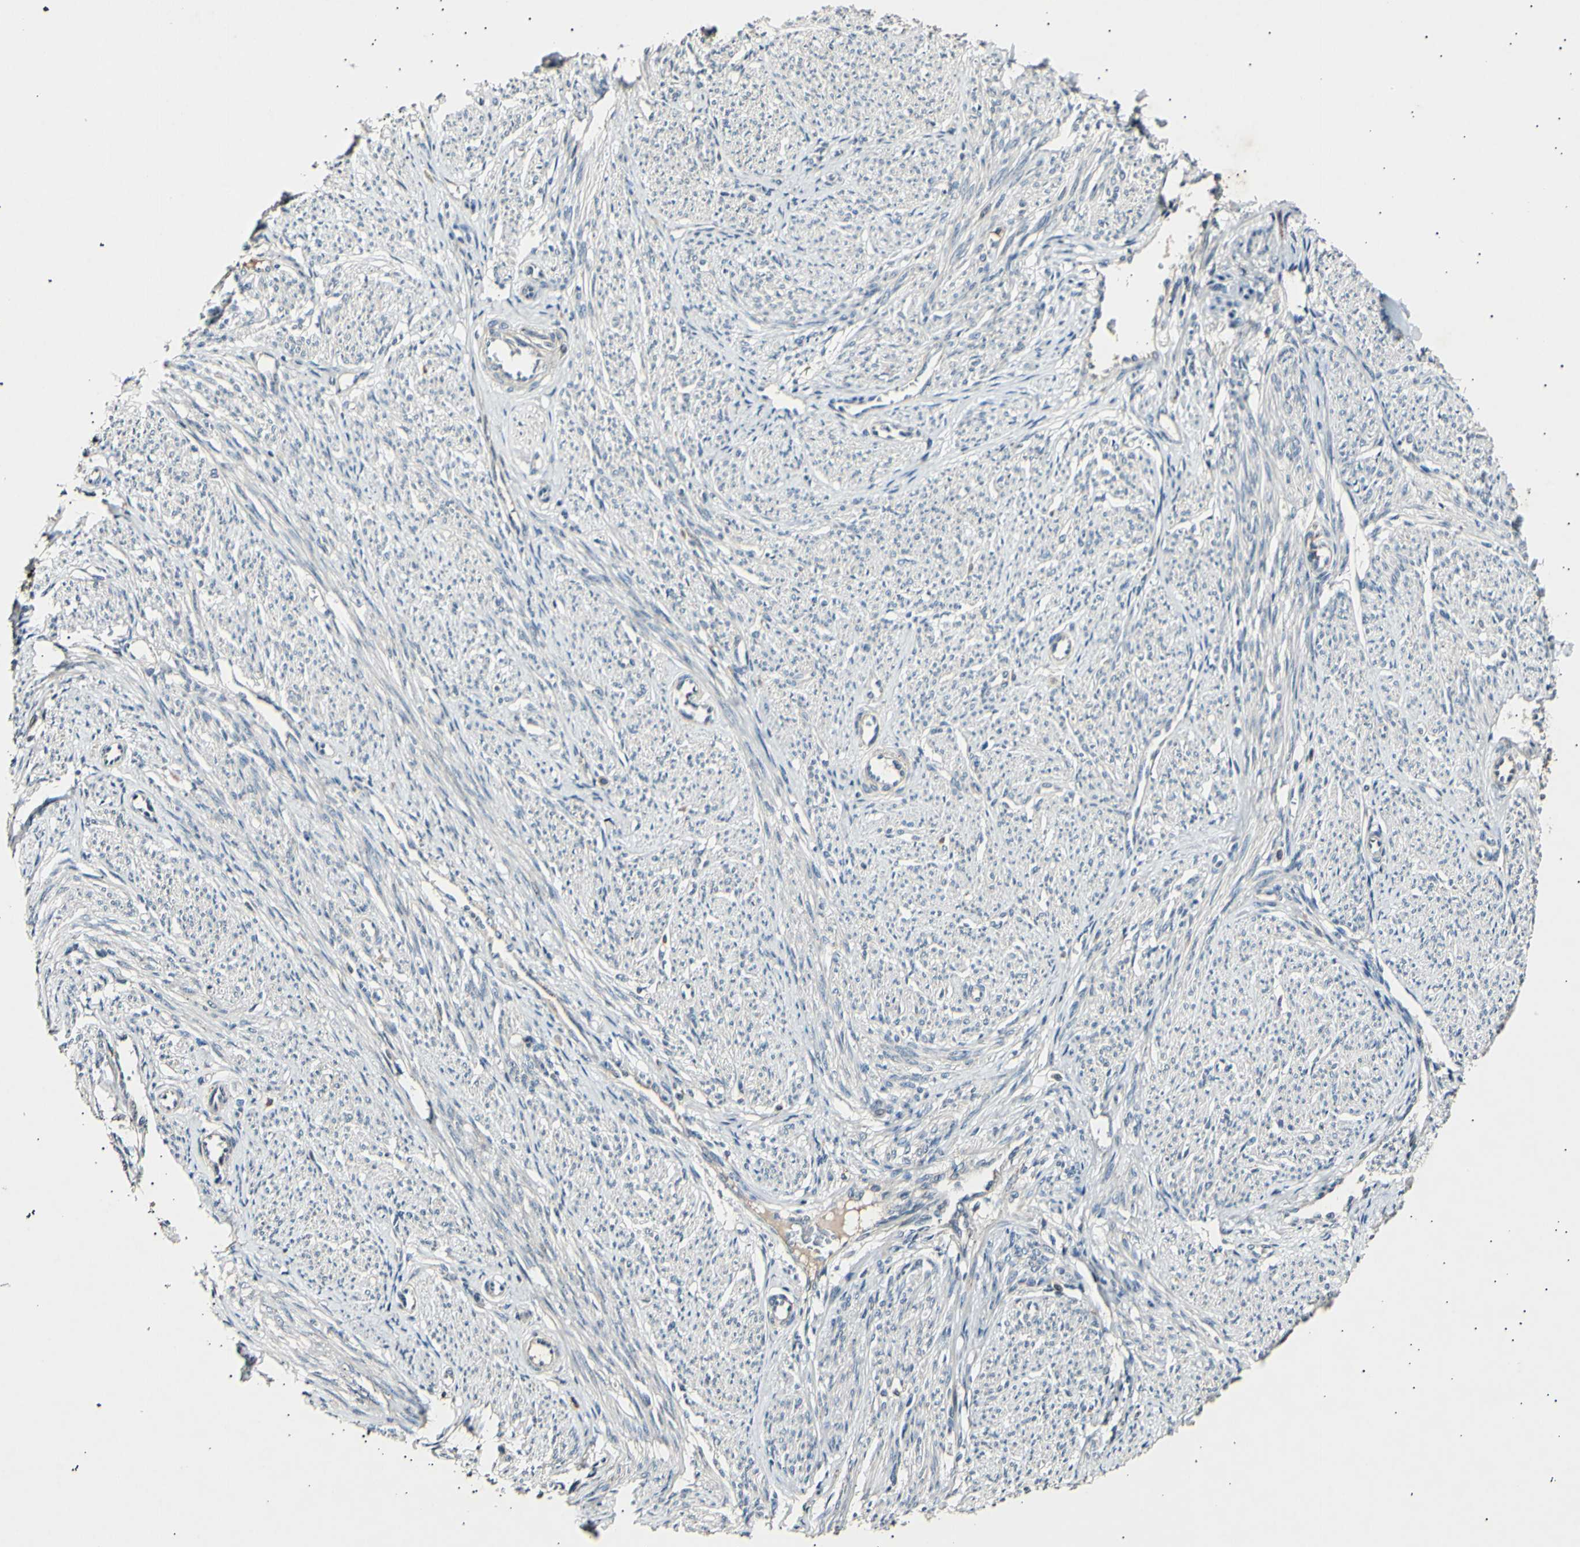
{"staining": {"intensity": "moderate", "quantity": "<25%", "location": "cytoplasmic/membranous"}, "tissue": "smooth muscle", "cell_type": "Smooth muscle cells", "image_type": "normal", "snomed": [{"axis": "morphology", "description": "Normal tissue, NOS"}, {"axis": "topography", "description": "Smooth muscle"}], "caption": "Unremarkable smooth muscle was stained to show a protein in brown. There is low levels of moderate cytoplasmic/membranous positivity in about <25% of smooth muscle cells. Ihc stains the protein in brown and the nuclei are stained blue.", "gene": "ADCY3", "patient": {"sex": "female", "age": 65}}